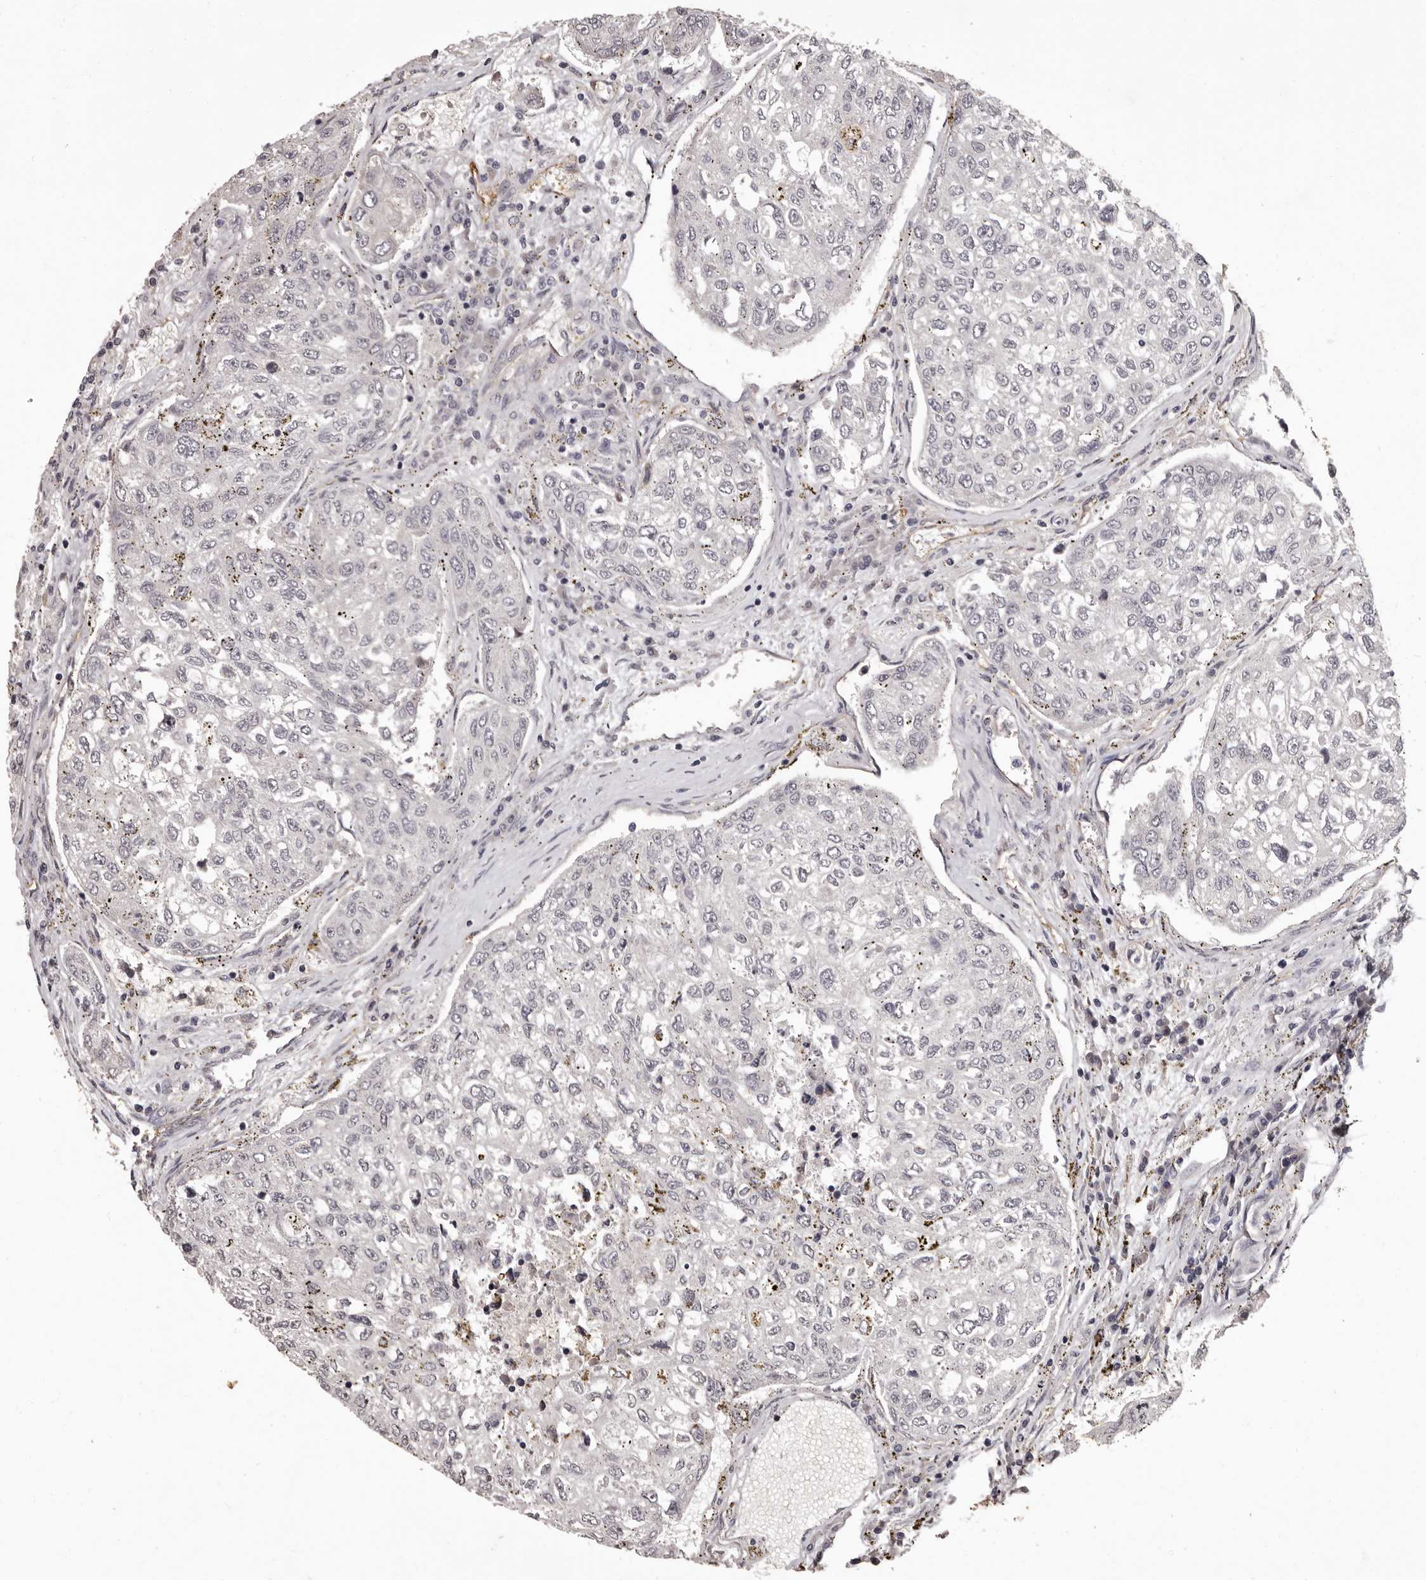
{"staining": {"intensity": "negative", "quantity": "none", "location": "none"}, "tissue": "urothelial cancer", "cell_type": "Tumor cells", "image_type": "cancer", "snomed": [{"axis": "morphology", "description": "Urothelial carcinoma, High grade"}, {"axis": "topography", "description": "Lymph node"}, {"axis": "topography", "description": "Urinary bladder"}], "caption": "This is a micrograph of immunohistochemistry (IHC) staining of urothelial carcinoma (high-grade), which shows no staining in tumor cells. (Brightfield microscopy of DAB IHC at high magnification).", "gene": "GPR78", "patient": {"sex": "male", "age": 51}}